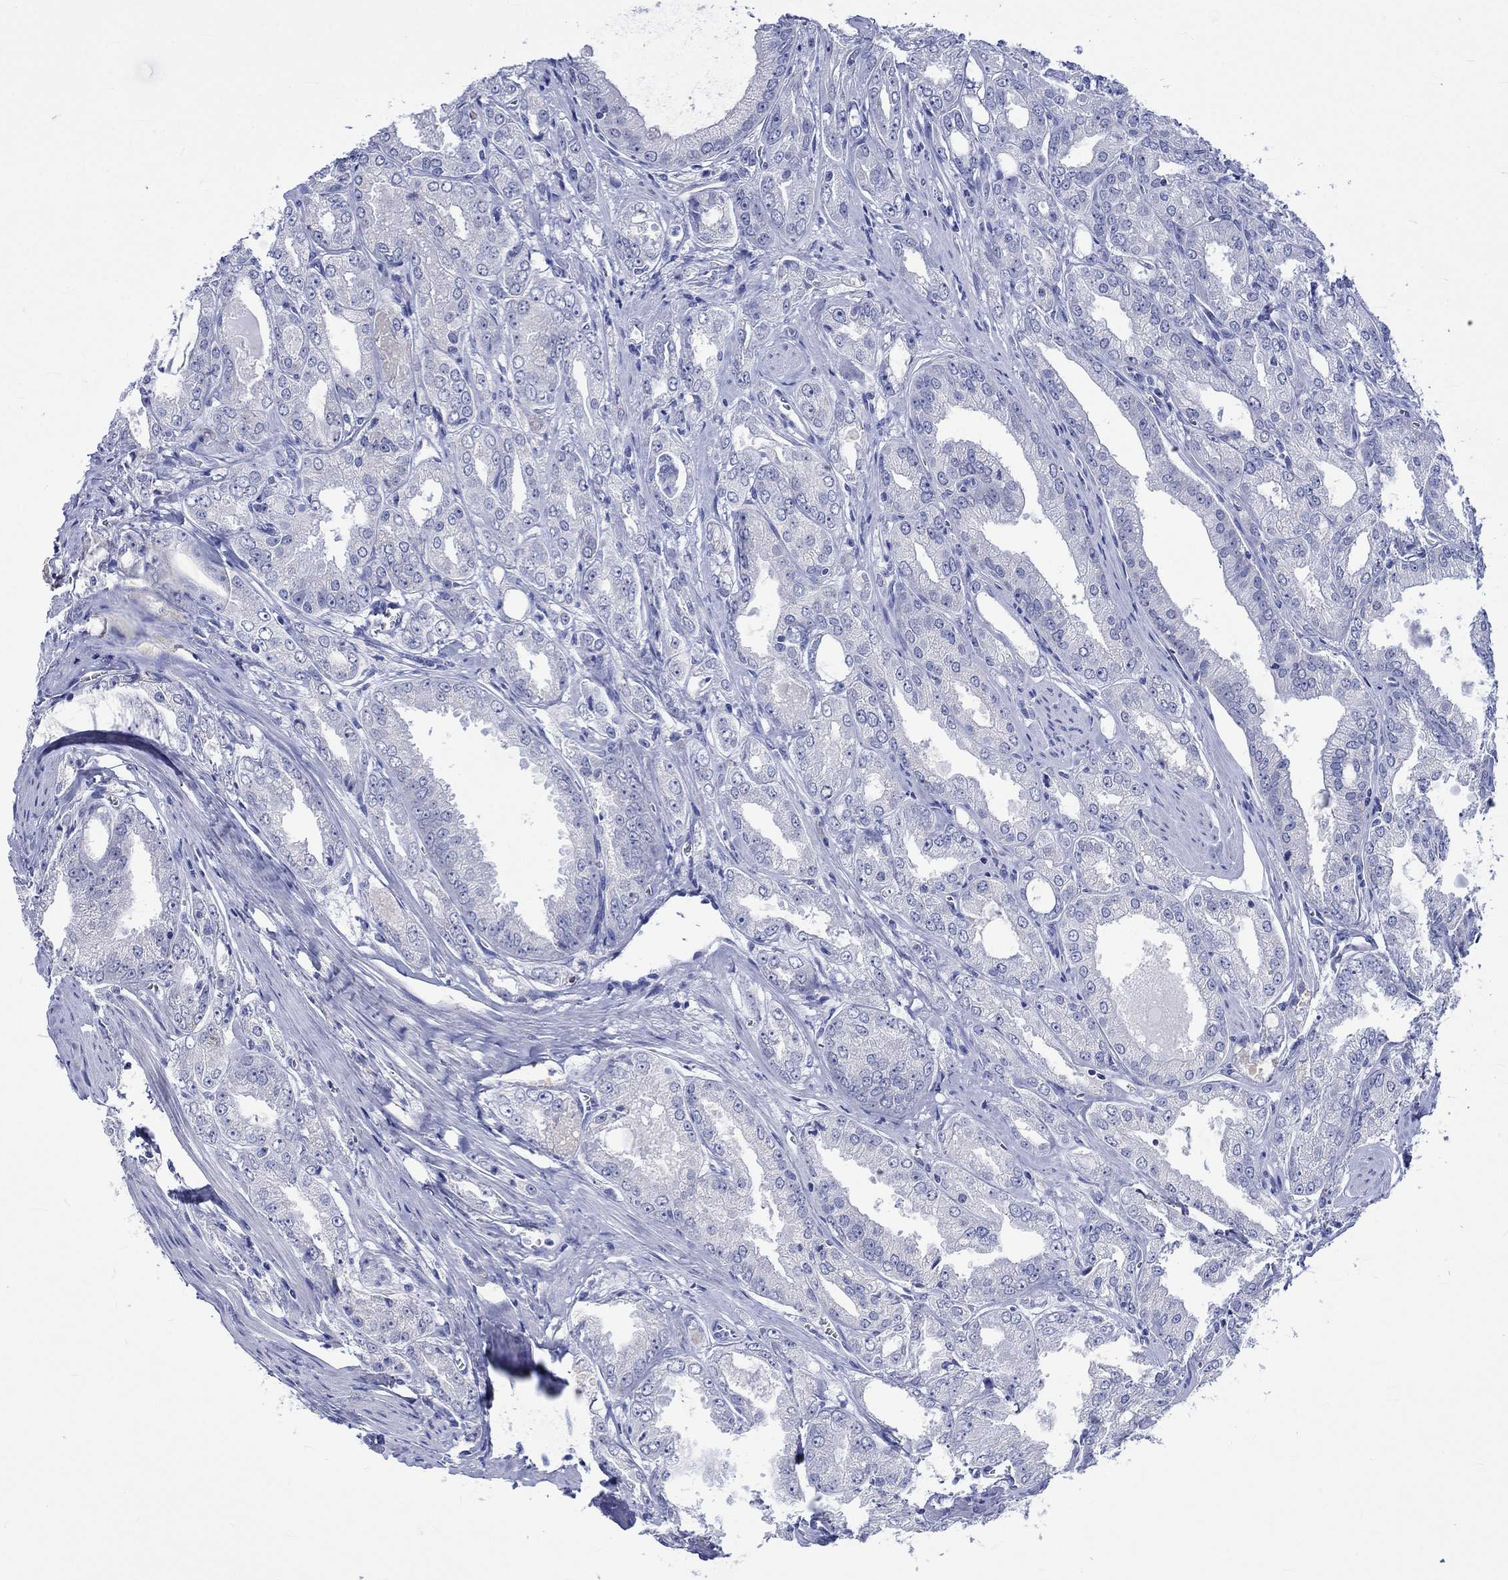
{"staining": {"intensity": "negative", "quantity": "none", "location": "none"}, "tissue": "prostate cancer", "cell_type": "Tumor cells", "image_type": "cancer", "snomed": [{"axis": "morphology", "description": "Adenocarcinoma, NOS"}, {"axis": "morphology", "description": "Adenocarcinoma, High grade"}, {"axis": "topography", "description": "Prostate"}], "caption": "Tumor cells are negative for brown protein staining in prostate cancer.", "gene": "KLHL33", "patient": {"sex": "male", "age": 70}}